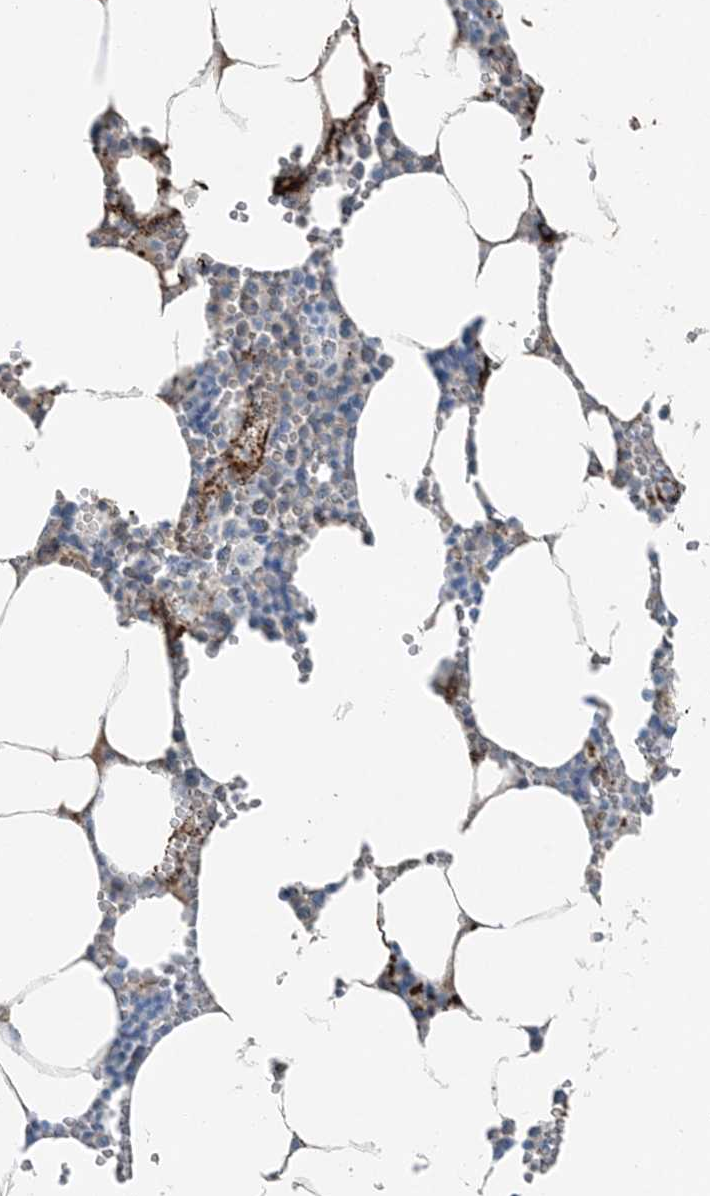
{"staining": {"intensity": "strong", "quantity": "<25%", "location": "cytoplasmic/membranous"}, "tissue": "bone marrow", "cell_type": "Hematopoietic cells", "image_type": "normal", "snomed": [{"axis": "morphology", "description": "Normal tissue, NOS"}, {"axis": "topography", "description": "Bone marrow"}], "caption": "Unremarkable bone marrow was stained to show a protein in brown. There is medium levels of strong cytoplasmic/membranous staining in approximately <25% of hematopoietic cells.", "gene": "ELOVL7", "patient": {"sex": "male", "age": 70}}